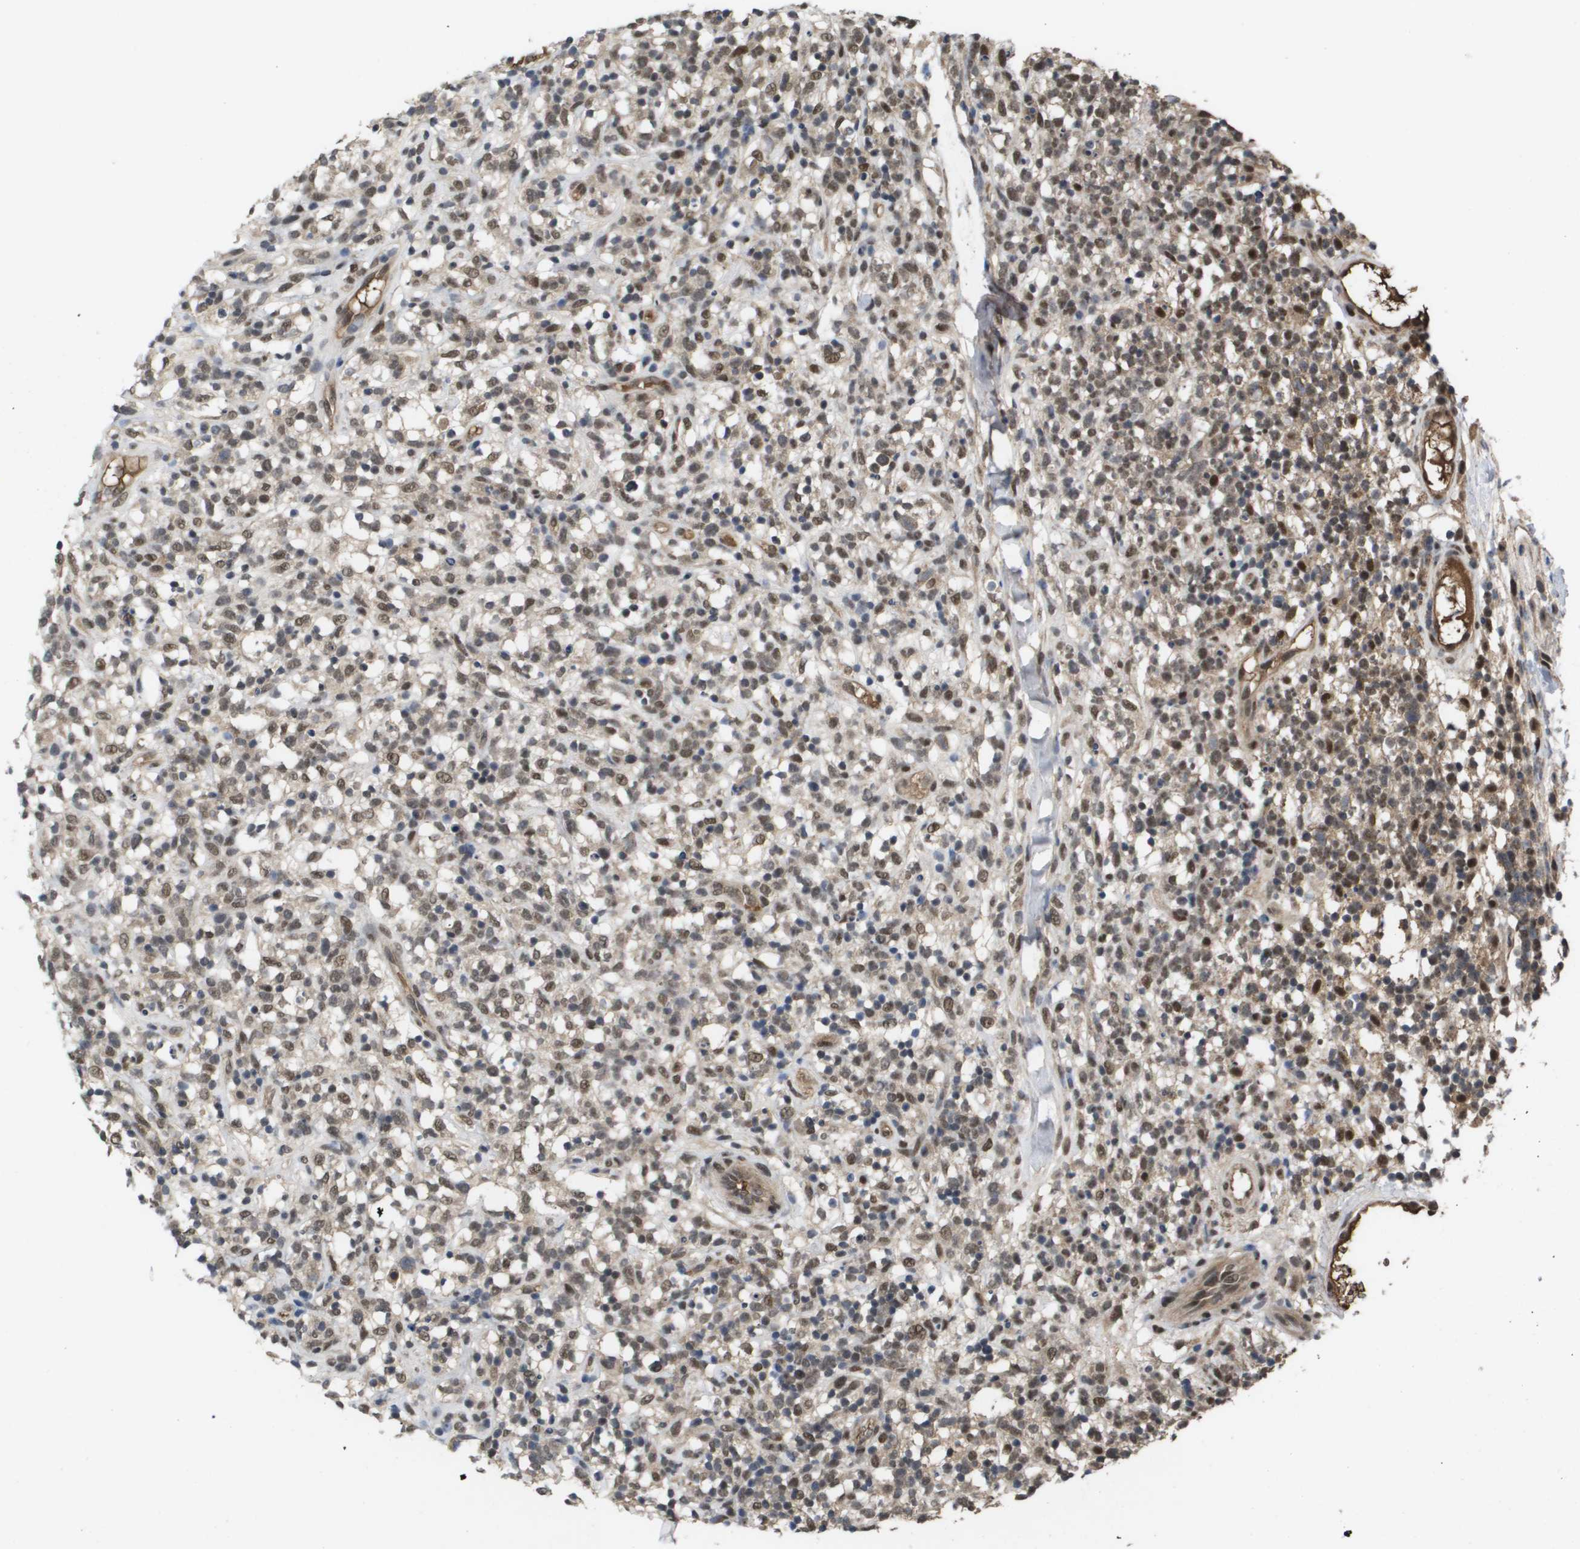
{"staining": {"intensity": "moderate", "quantity": ">75%", "location": "nuclear"}, "tissue": "lymphoma", "cell_type": "Tumor cells", "image_type": "cancer", "snomed": [{"axis": "morphology", "description": "Malignant lymphoma, non-Hodgkin's type, High grade"}, {"axis": "topography", "description": "Lymph node"}], "caption": "Moderate nuclear expression is seen in about >75% of tumor cells in malignant lymphoma, non-Hodgkin's type (high-grade).", "gene": "AMBRA1", "patient": {"sex": "female", "age": 73}}